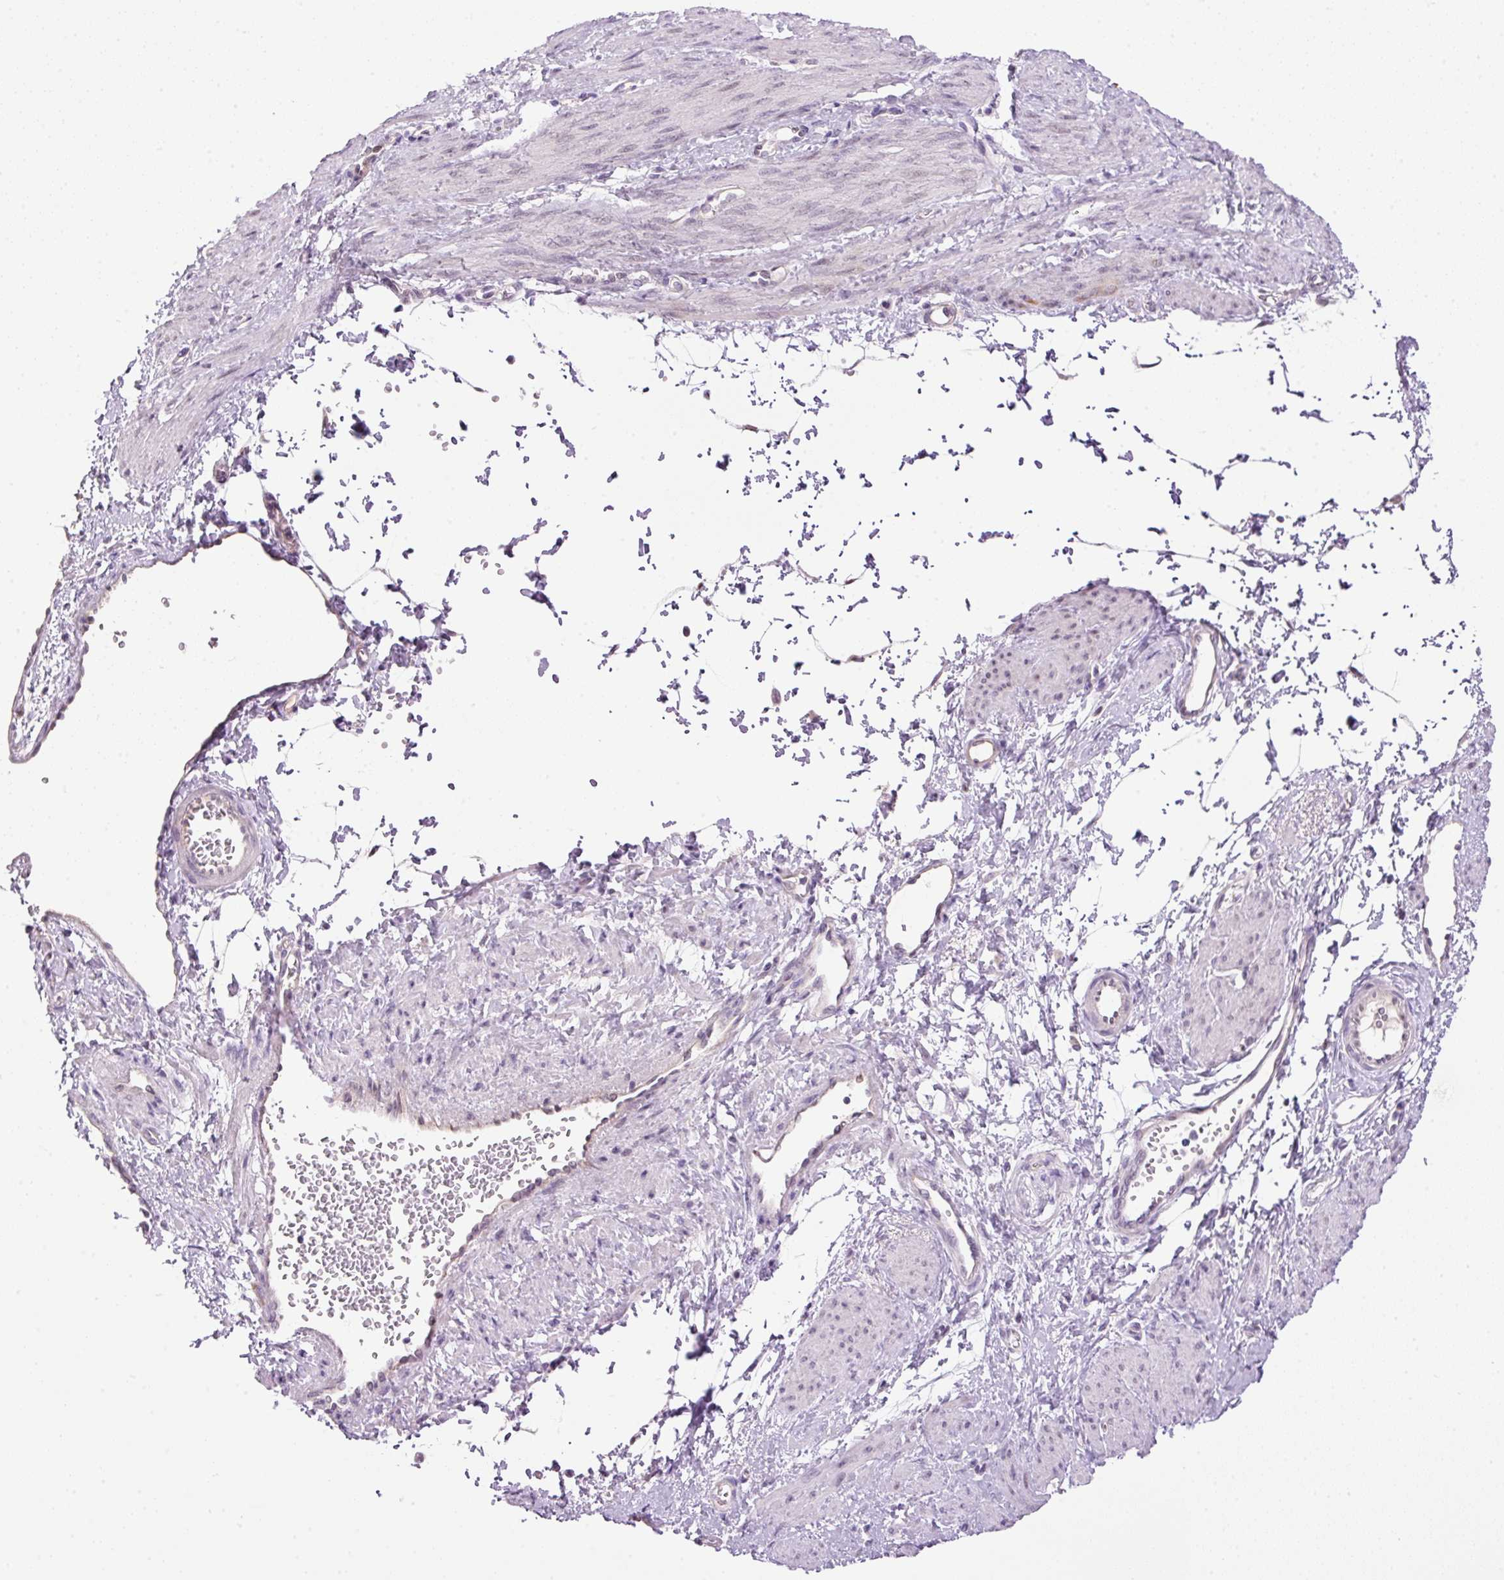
{"staining": {"intensity": "negative", "quantity": "none", "location": "none"}, "tissue": "smooth muscle", "cell_type": "Smooth muscle cells", "image_type": "normal", "snomed": [{"axis": "morphology", "description": "Normal tissue, NOS"}, {"axis": "topography", "description": "Smooth muscle"}, {"axis": "topography", "description": "Uterus"}], "caption": "Immunohistochemistry of benign human smooth muscle exhibits no staining in smooth muscle cells. (Immunohistochemistry, brightfield microscopy, high magnification).", "gene": "KPNA2", "patient": {"sex": "female", "age": 39}}